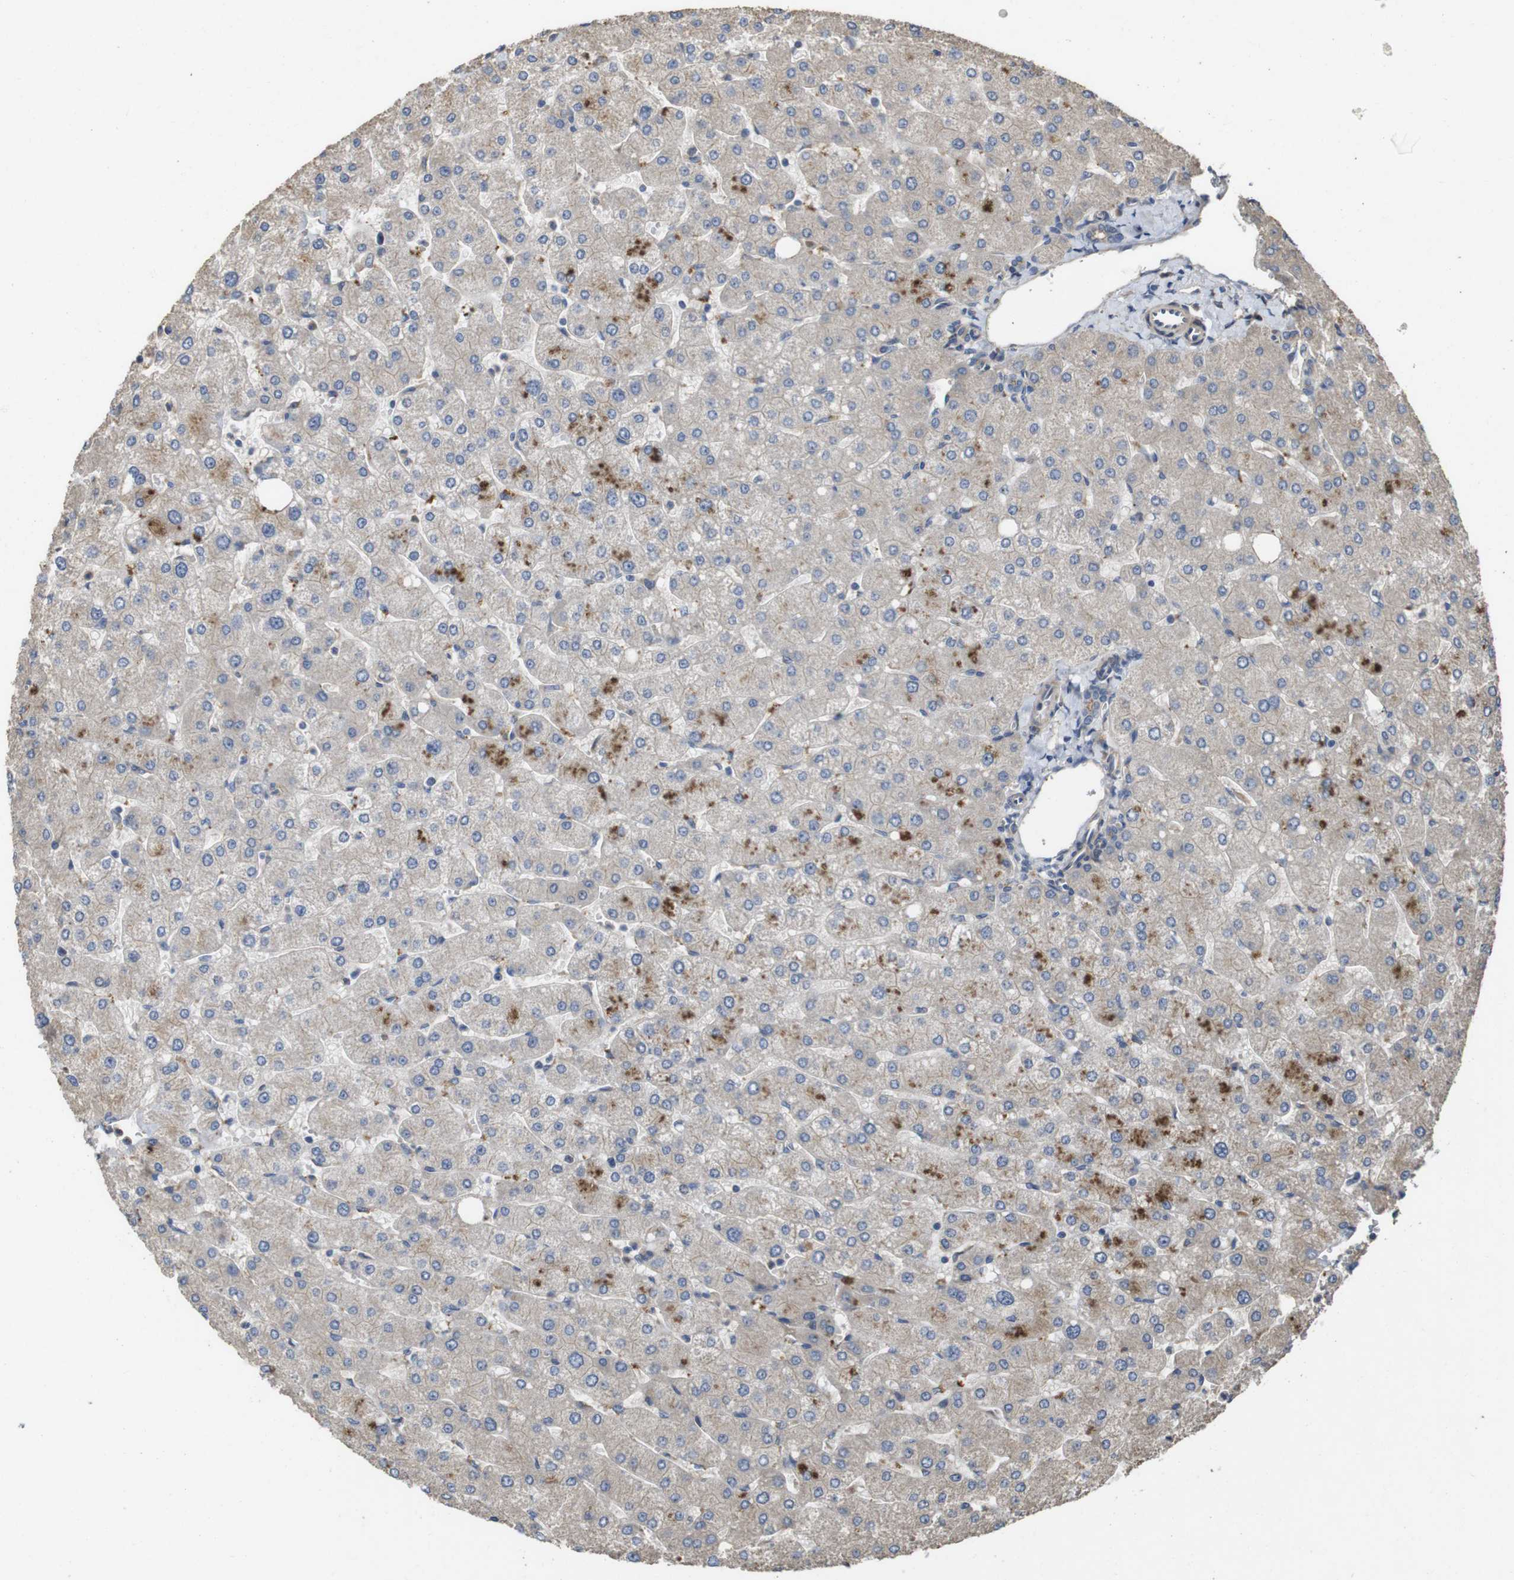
{"staining": {"intensity": "weak", "quantity": ">75%", "location": "cytoplasmic/membranous"}, "tissue": "liver", "cell_type": "Cholangiocytes", "image_type": "normal", "snomed": [{"axis": "morphology", "description": "Normal tissue, NOS"}, {"axis": "topography", "description": "Liver"}], "caption": "Protein staining reveals weak cytoplasmic/membranous expression in approximately >75% of cholangiocytes in unremarkable liver. The protein is stained brown, and the nuclei are stained in blue (DAB IHC with brightfield microscopy, high magnification).", "gene": "PCDHB10", "patient": {"sex": "male", "age": 55}}